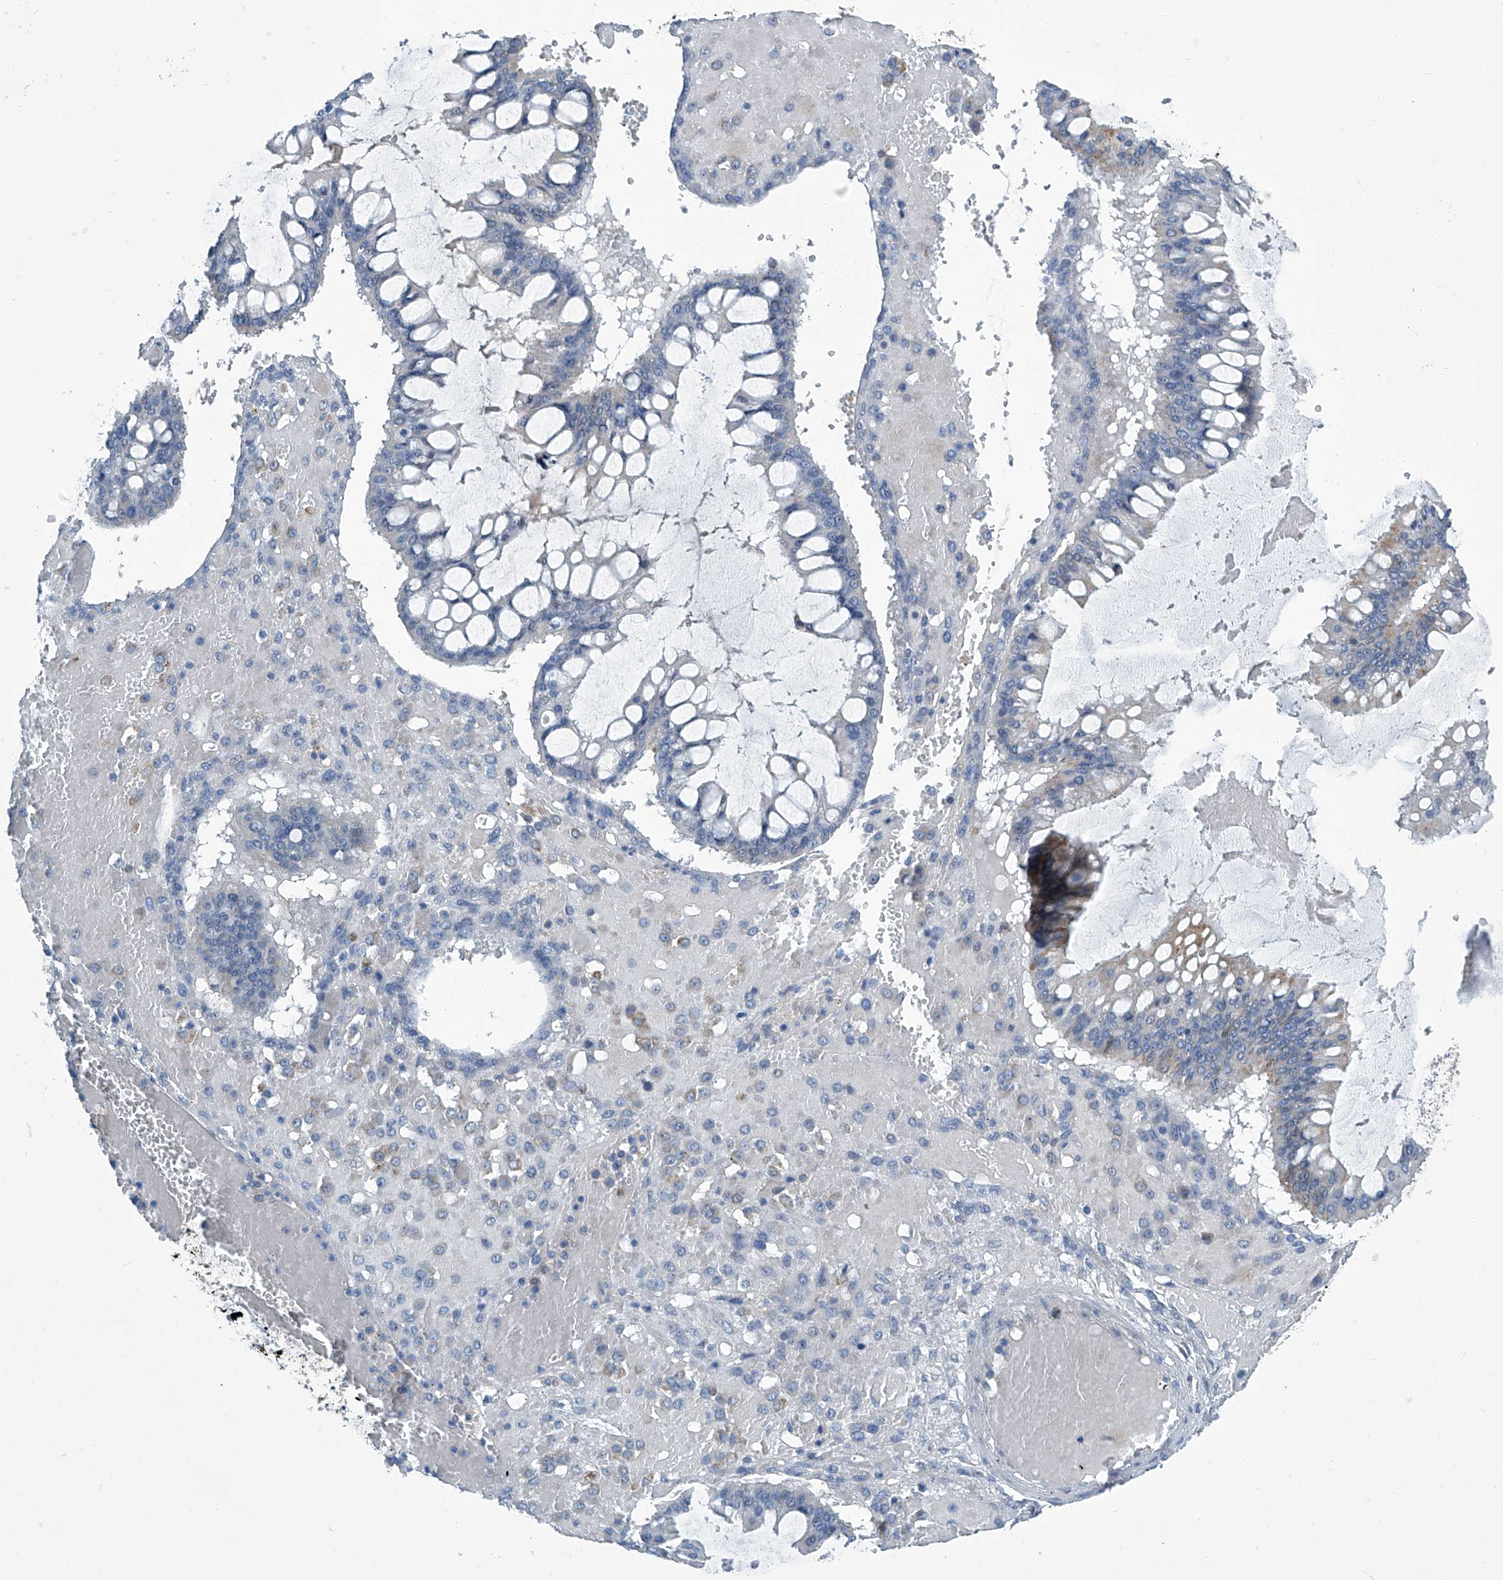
{"staining": {"intensity": "negative", "quantity": "none", "location": "none"}, "tissue": "ovarian cancer", "cell_type": "Tumor cells", "image_type": "cancer", "snomed": [{"axis": "morphology", "description": "Cystadenocarcinoma, mucinous, NOS"}, {"axis": "topography", "description": "Ovary"}], "caption": "There is no significant staining in tumor cells of ovarian mucinous cystadenocarcinoma.", "gene": "FAM167A", "patient": {"sex": "female", "age": 73}}